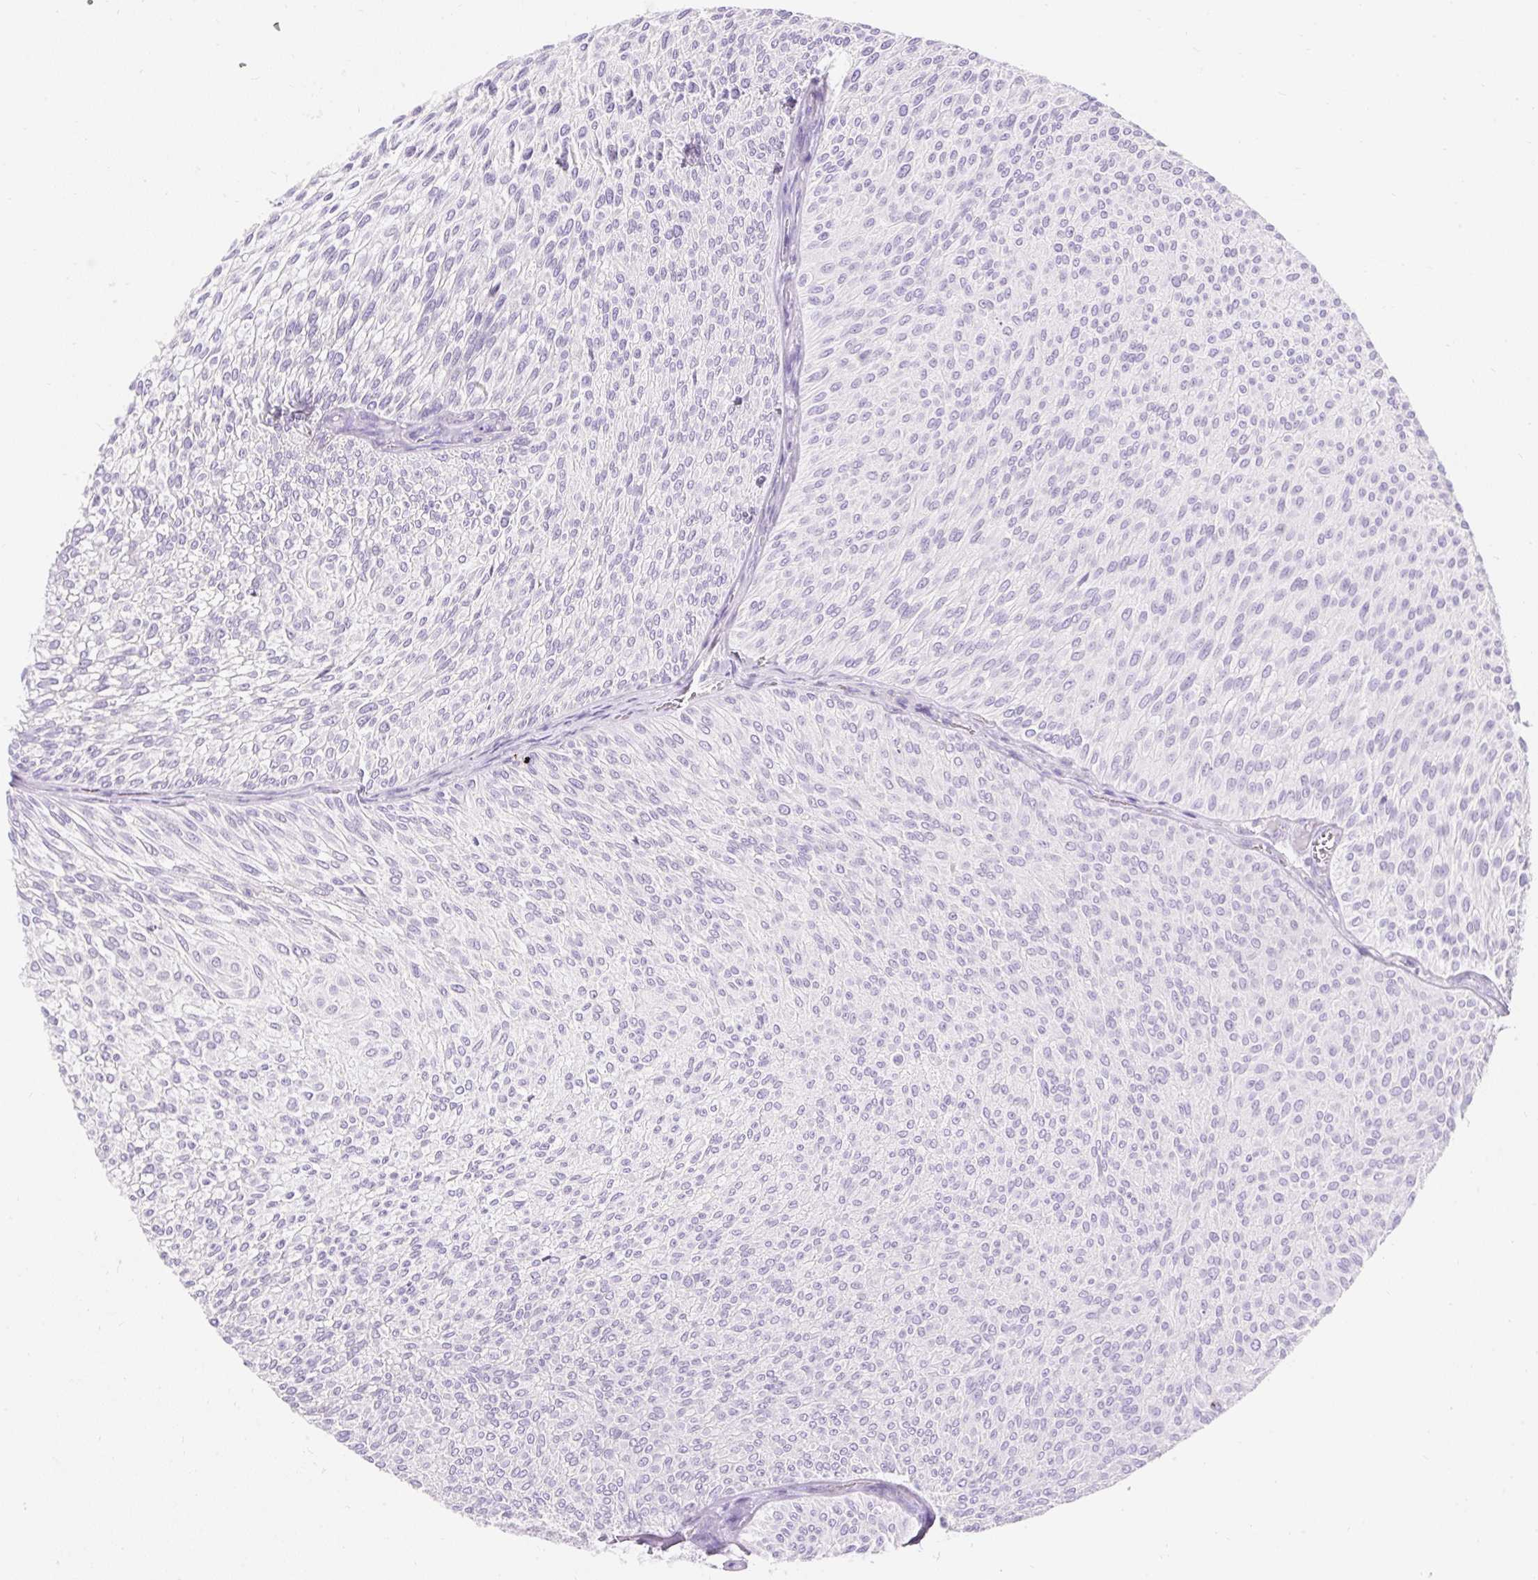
{"staining": {"intensity": "negative", "quantity": "none", "location": "none"}, "tissue": "urothelial cancer", "cell_type": "Tumor cells", "image_type": "cancer", "snomed": [{"axis": "morphology", "description": "Urothelial carcinoma, Low grade"}, {"axis": "topography", "description": "Urinary bladder"}], "caption": "A photomicrograph of urothelial cancer stained for a protein shows no brown staining in tumor cells.", "gene": "TMEM150C", "patient": {"sex": "male", "age": 91}}